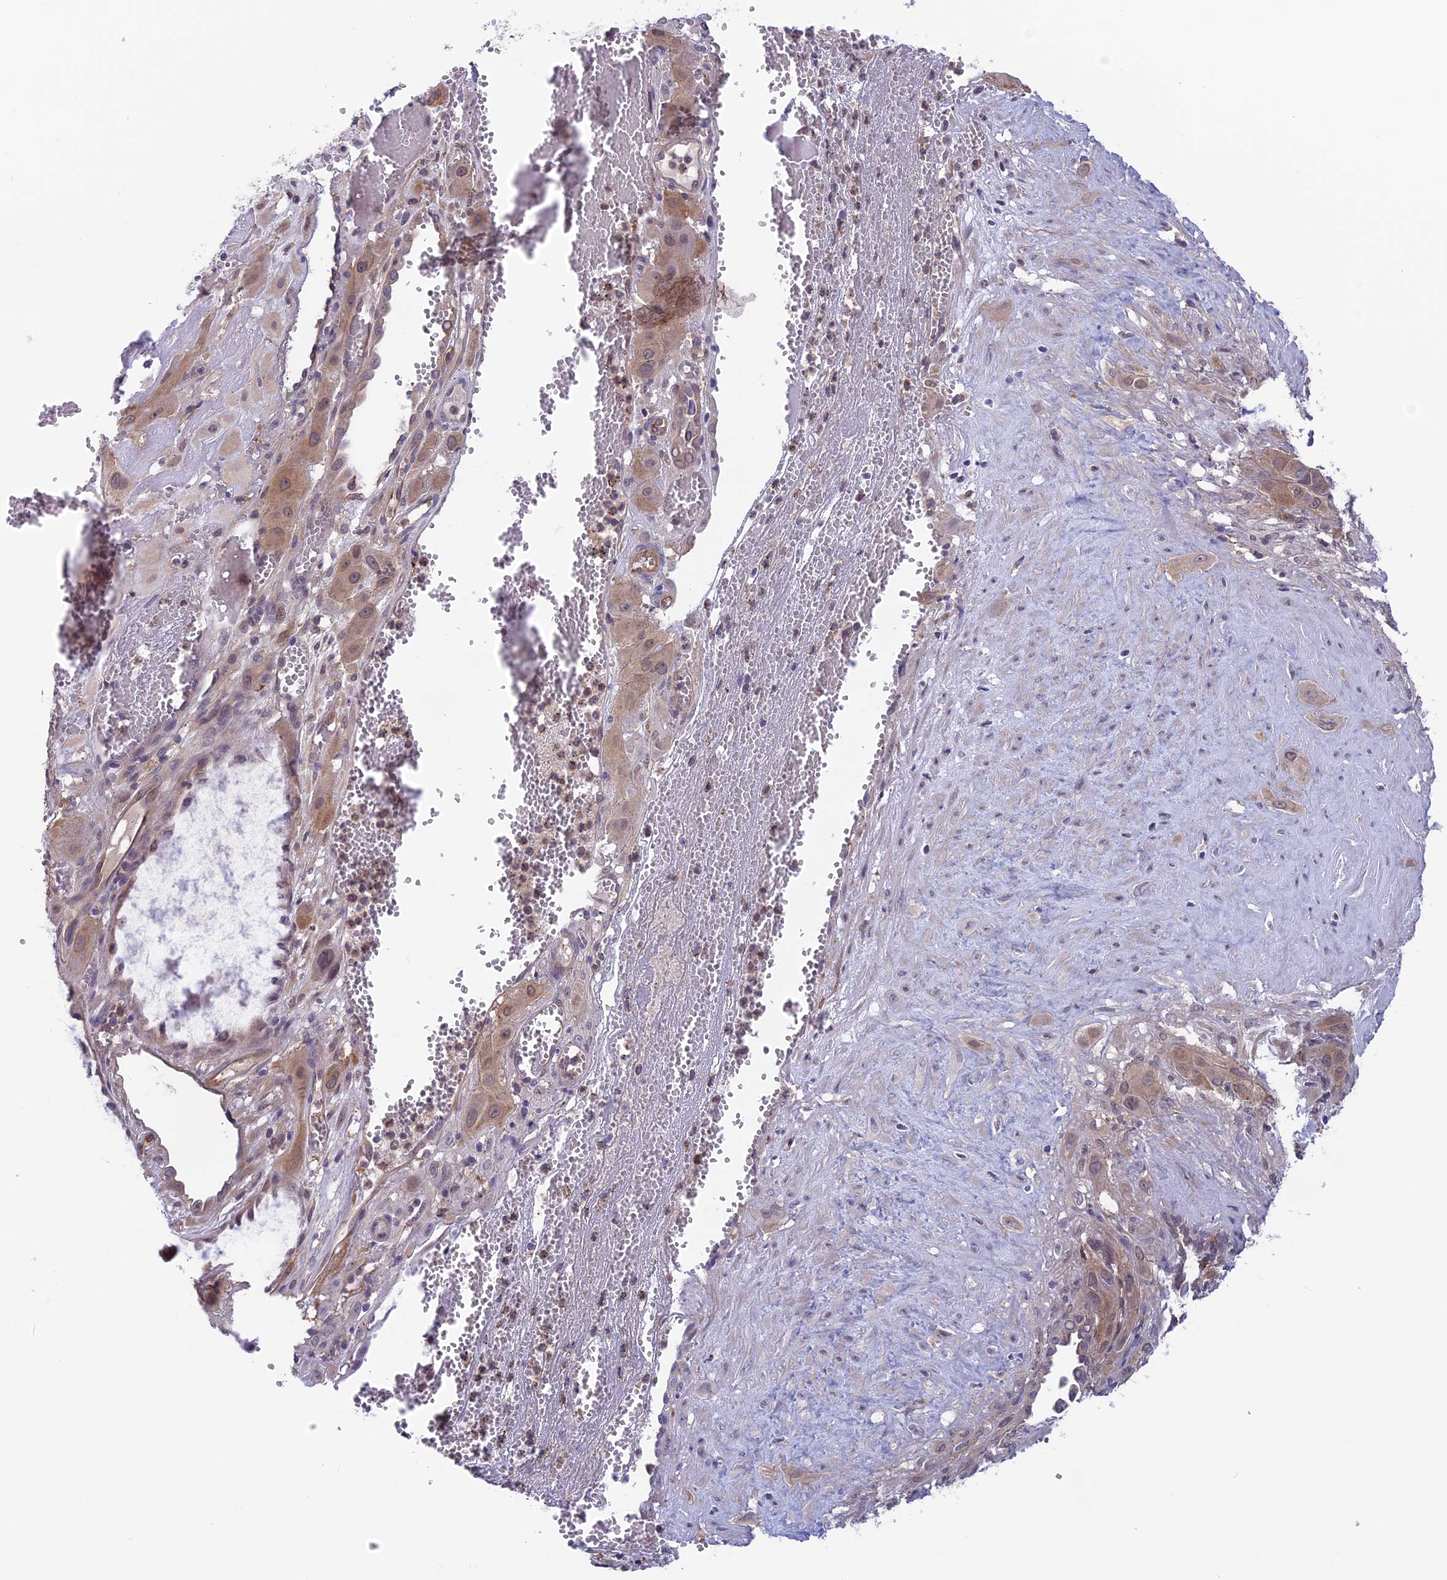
{"staining": {"intensity": "weak", "quantity": ">75%", "location": "cytoplasmic/membranous"}, "tissue": "cervical cancer", "cell_type": "Tumor cells", "image_type": "cancer", "snomed": [{"axis": "morphology", "description": "Squamous cell carcinoma, NOS"}, {"axis": "topography", "description": "Cervix"}], "caption": "A low amount of weak cytoplasmic/membranous positivity is appreciated in about >75% of tumor cells in cervical squamous cell carcinoma tissue.", "gene": "MAST2", "patient": {"sex": "female", "age": 34}}